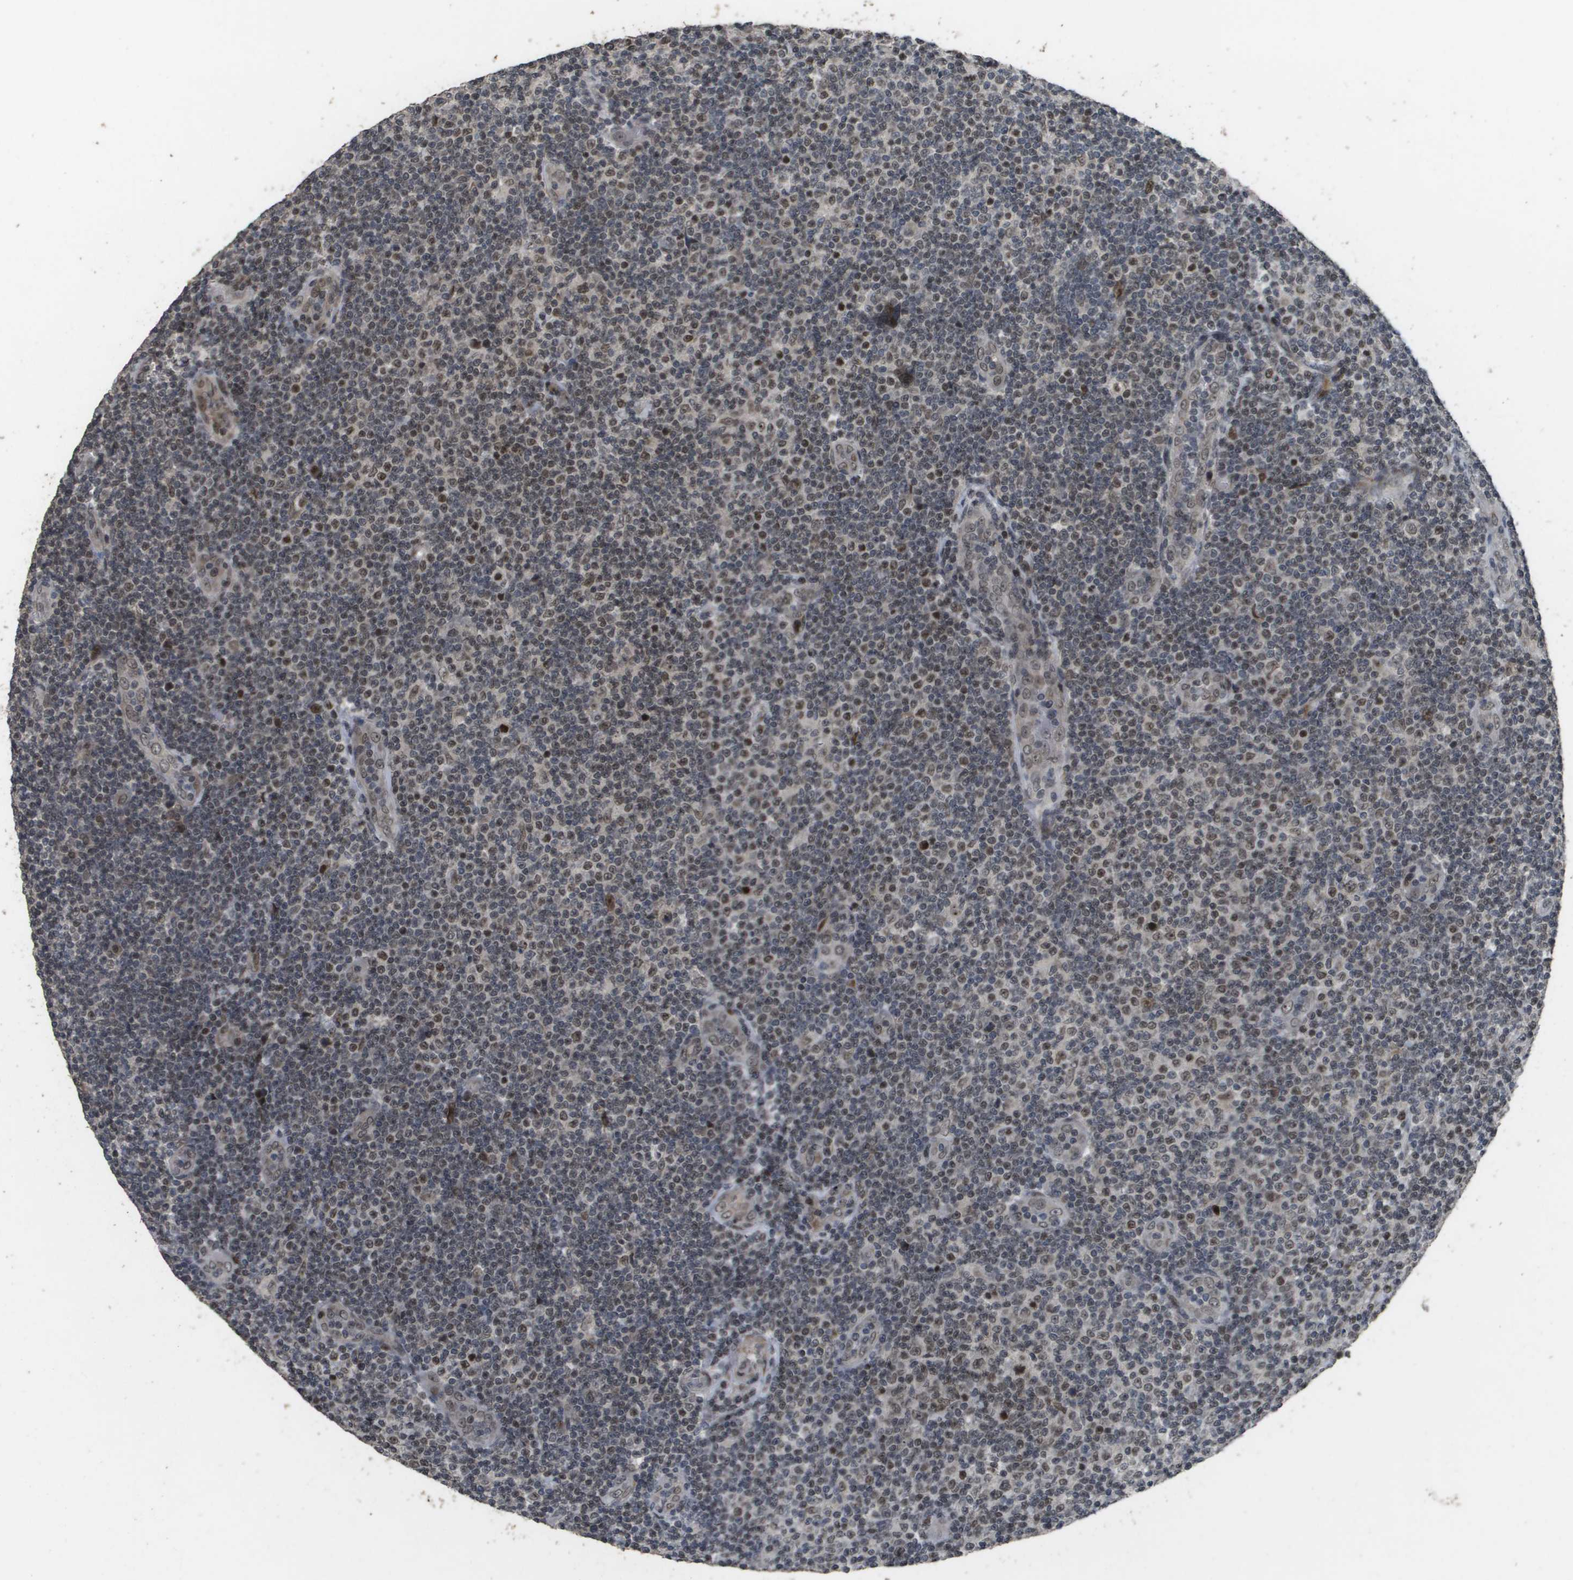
{"staining": {"intensity": "moderate", "quantity": "25%-75%", "location": "nuclear"}, "tissue": "lymphoma", "cell_type": "Tumor cells", "image_type": "cancer", "snomed": [{"axis": "morphology", "description": "Malignant lymphoma, non-Hodgkin's type, Low grade"}, {"axis": "topography", "description": "Lymph node"}], "caption": "Protein expression analysis of human lymphoma reveals moderate nuclear positivity in approximately 25%-75% of tumor cells. Nuclei are stained in blue.", "gene": "KAT5", "patient": {"sex": "male", "age": 83}}